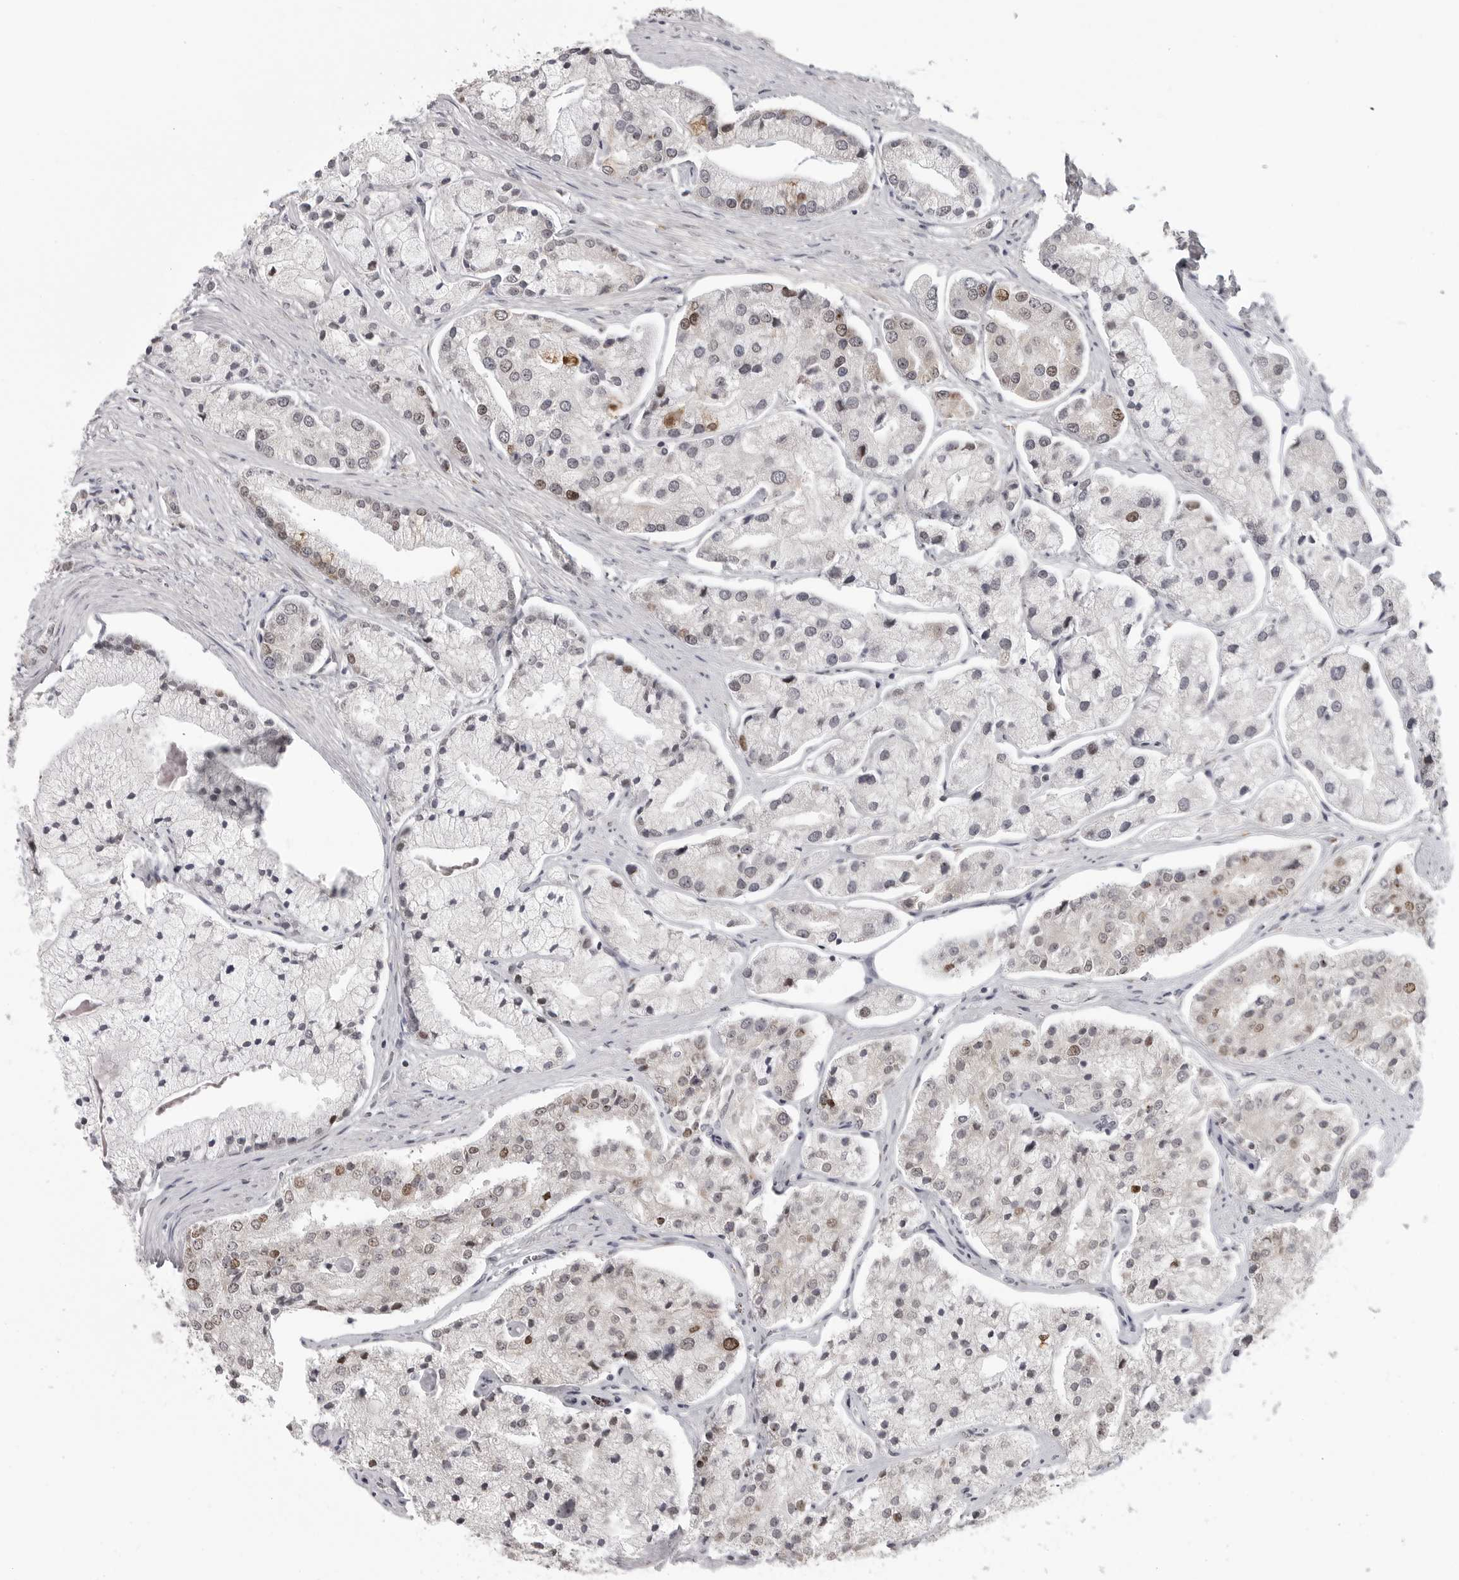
{"staining": {"intensity": "weak", "quantity": "<25%", "location": "nuclear"}, "tissue": "prostate cancer", "cell_type": "Tumor cells", "image_type": "cancer", "snomed": [{"axis": "morphology", "description": "Adenocarcinoma, High grade"}, {"axis": "topography", "description": "Prostate"}], "caption": "Tumor cells are negative for protein expression in human prostate high-grade adenocarcinoma. (Immunohistochemistry, brightfield microscopy, high magnification).", "gene": "PRDM10", "patient": {"sex": "male", "age": 50}}